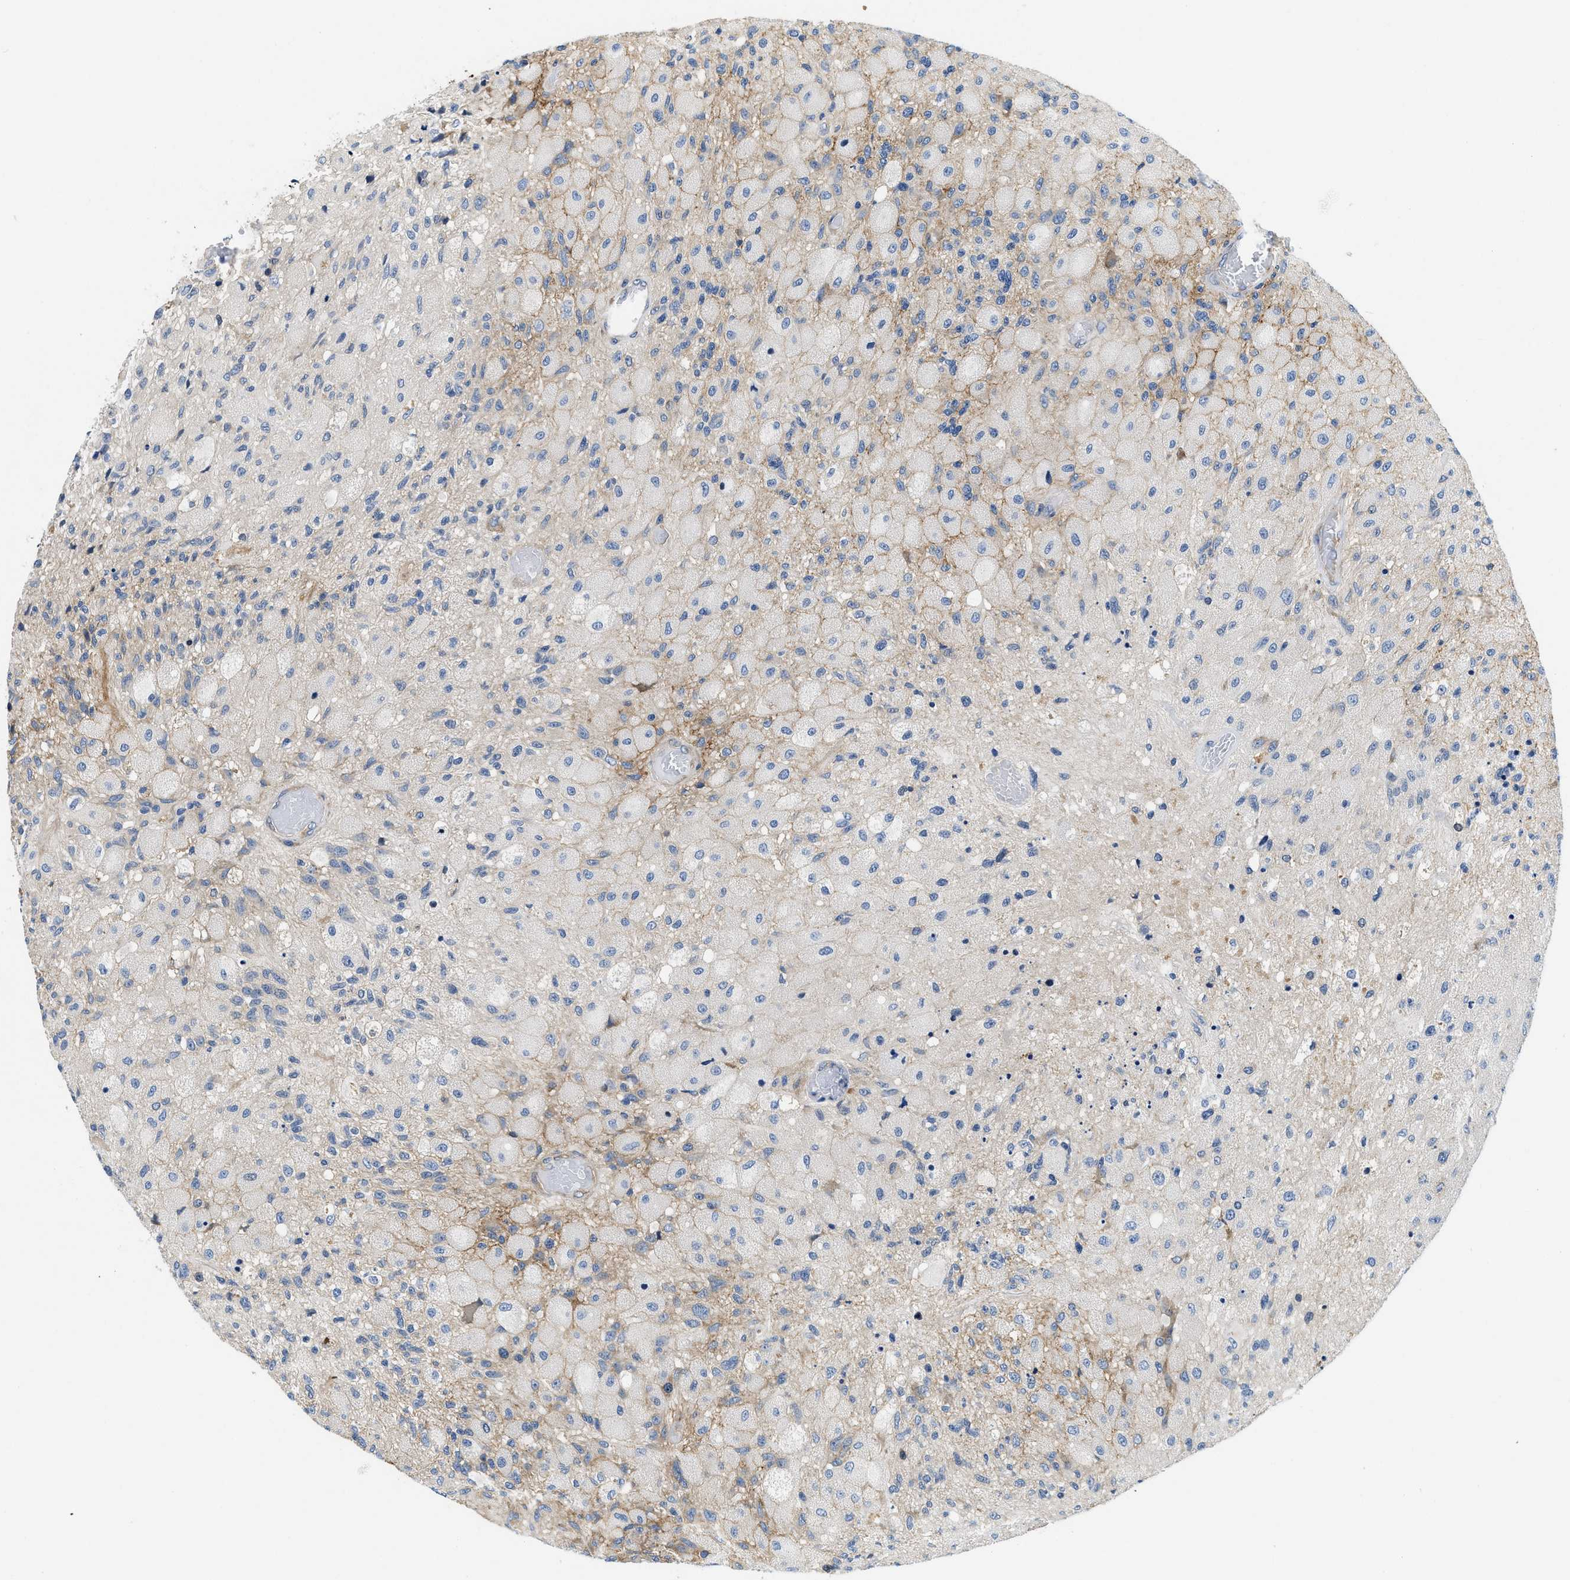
{"staining": {"intensity": "moderate", "quantity": "<25%", "location": "cytoplasmic/membranous"}, "tissue": "glioma", "cell_type": "Tumor cells", "image_type": "cancer", "snomed": [{"axis": "morphology", "description": "Normal tissue, NOS"}, {"axis": "morphology", "description": "Glioma, malignant, High grade"}, {"axis": "topography", "description": "Cerebral cortex"}], "caption": "High-grade glioma (malignant) stained with IHC reveals moderate cytoplasmic/membranous positivity in about <25% of tumor cells.", "gene": "IKBKE", "patient": {"sex": "male", "age": 77}}